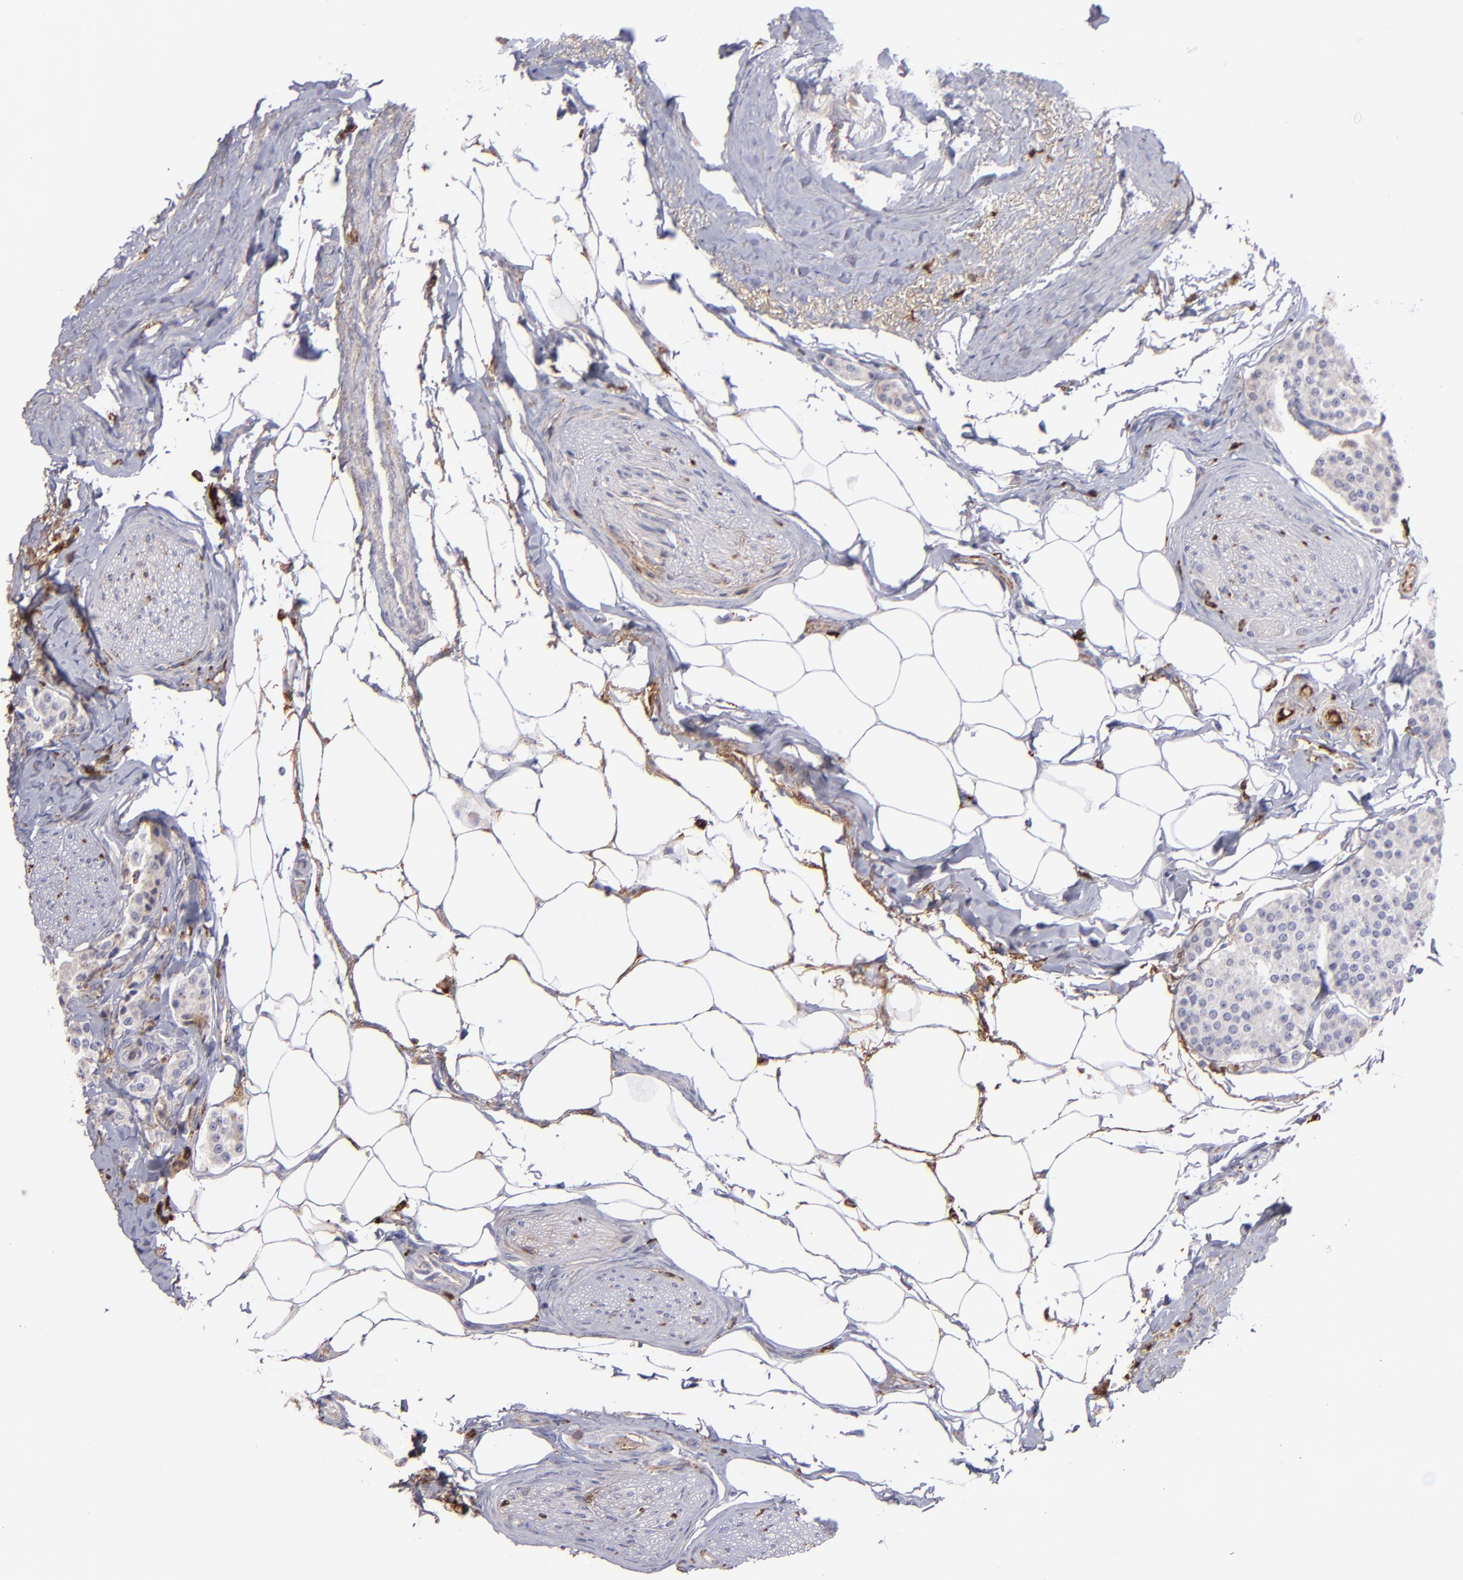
{"staining": {"intensity": "weak", "quantity": "25%-75%", "location": "cytoplasmic/membranous"}, "tissue": "carcinoid", "cell_type": "Tumor cells", "image_type": "cancer", "snomed": [{"axis": "morphology", "description": "Carcinoid, malignant, NOS"}, {"axis": "topography", "description": "Colon"}], "caption": "High-magnification brightfield microscopy of carcinoid (malignant) stained with DAB (3,3'-diaminobenzidine) (brown) and counterstained with hematoxylin (blue). tumor cells exhibit weak cytoplasmic/membranous staining is seen in about25%-75% of cells. The protein is stained brown, and the nuclei are stained in blue (DAB (3,3'-diaminobenzidine) IHC with brightfield microscopy, high magnification).", "gene": "C1QA", "patient": {"sex": "female", "age": 61}}